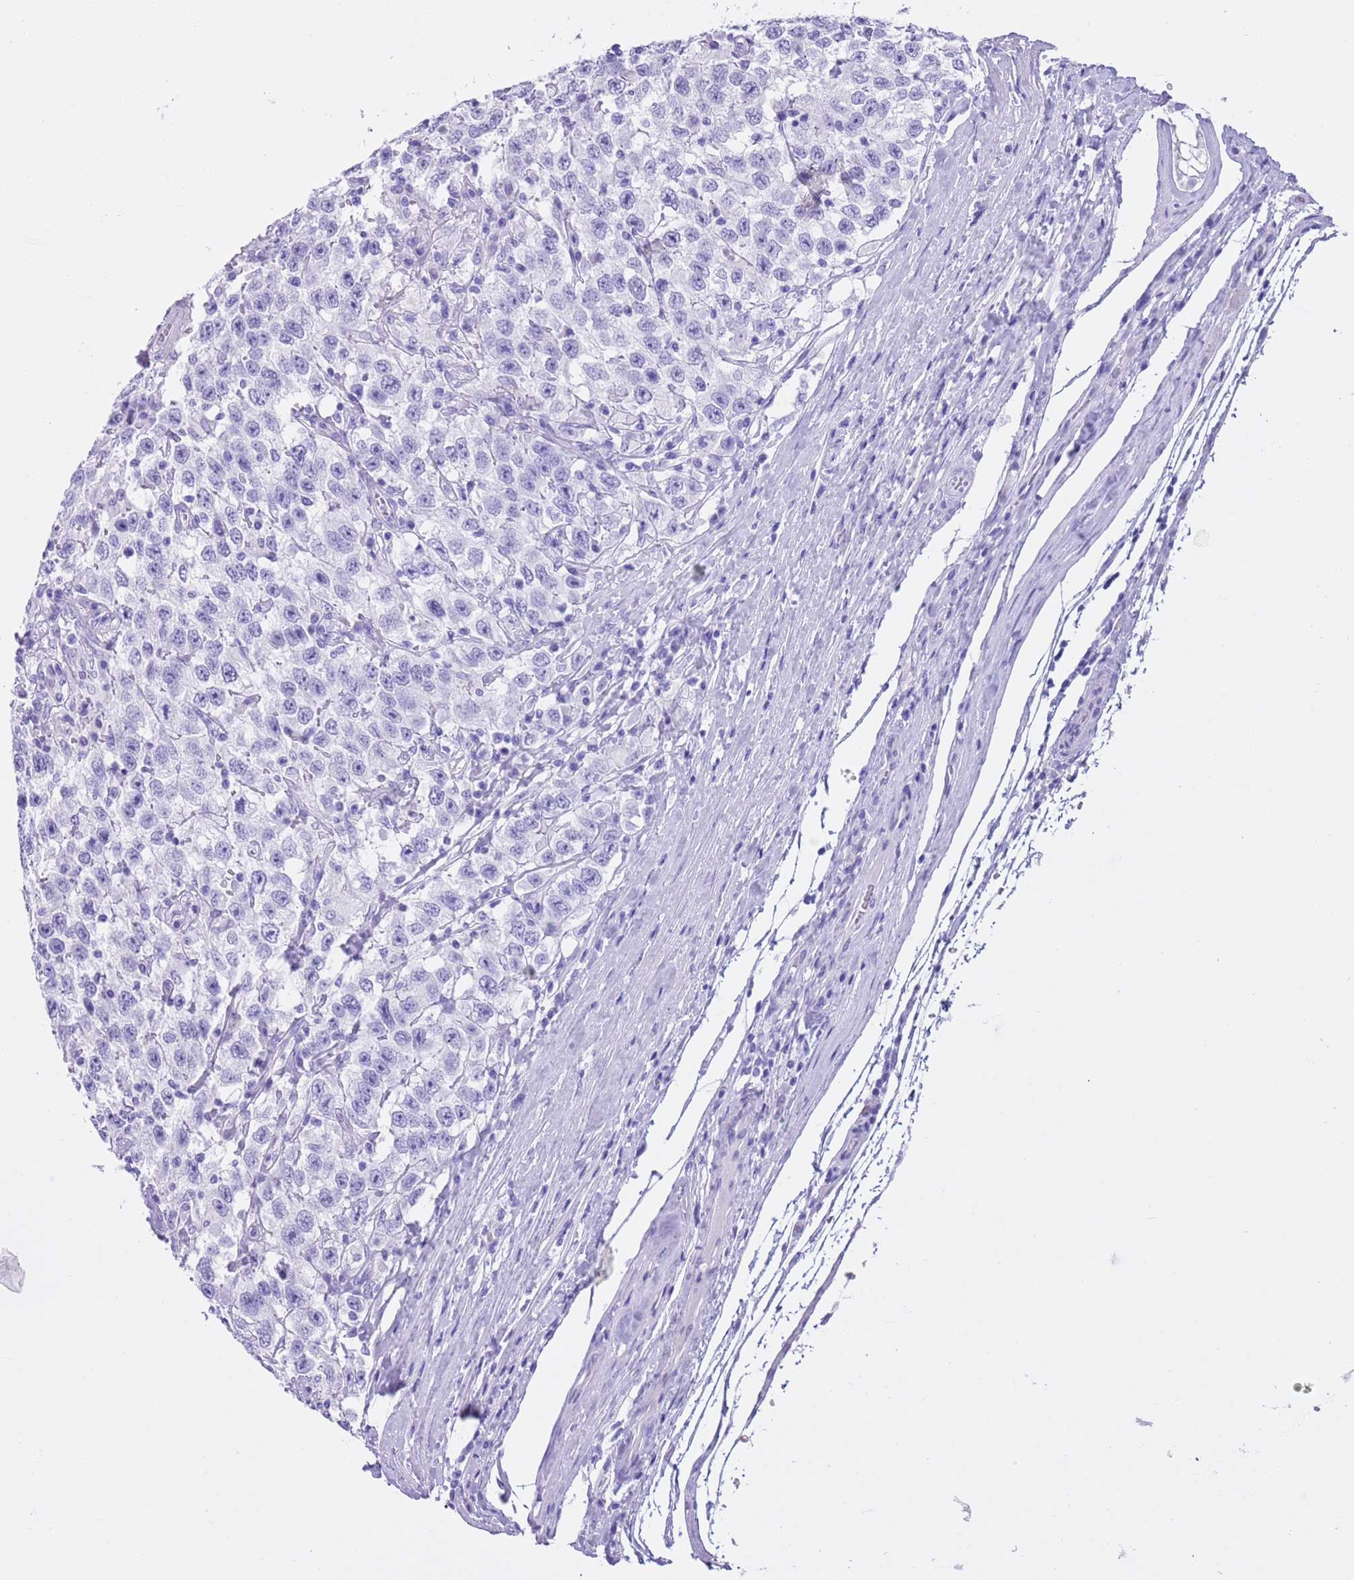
{"staining": {"intensity": "negative", "quantity": "none", "location": "none"}, "tissue": "testis cancer", "cell_type": "Tumor cells", "image_type": "cancer", "snomed": [{"axis": "morphology", "description": "Seminoma, NOS"}, {"axis": "topography", "description": "Testis"}], "caption": "Immunohistochemistry of testis cancer (seminoma) demonstrates no expression in tumor cells.", "gene": "TMEM185B", "patient": {"sex": "male", "age": 41}}